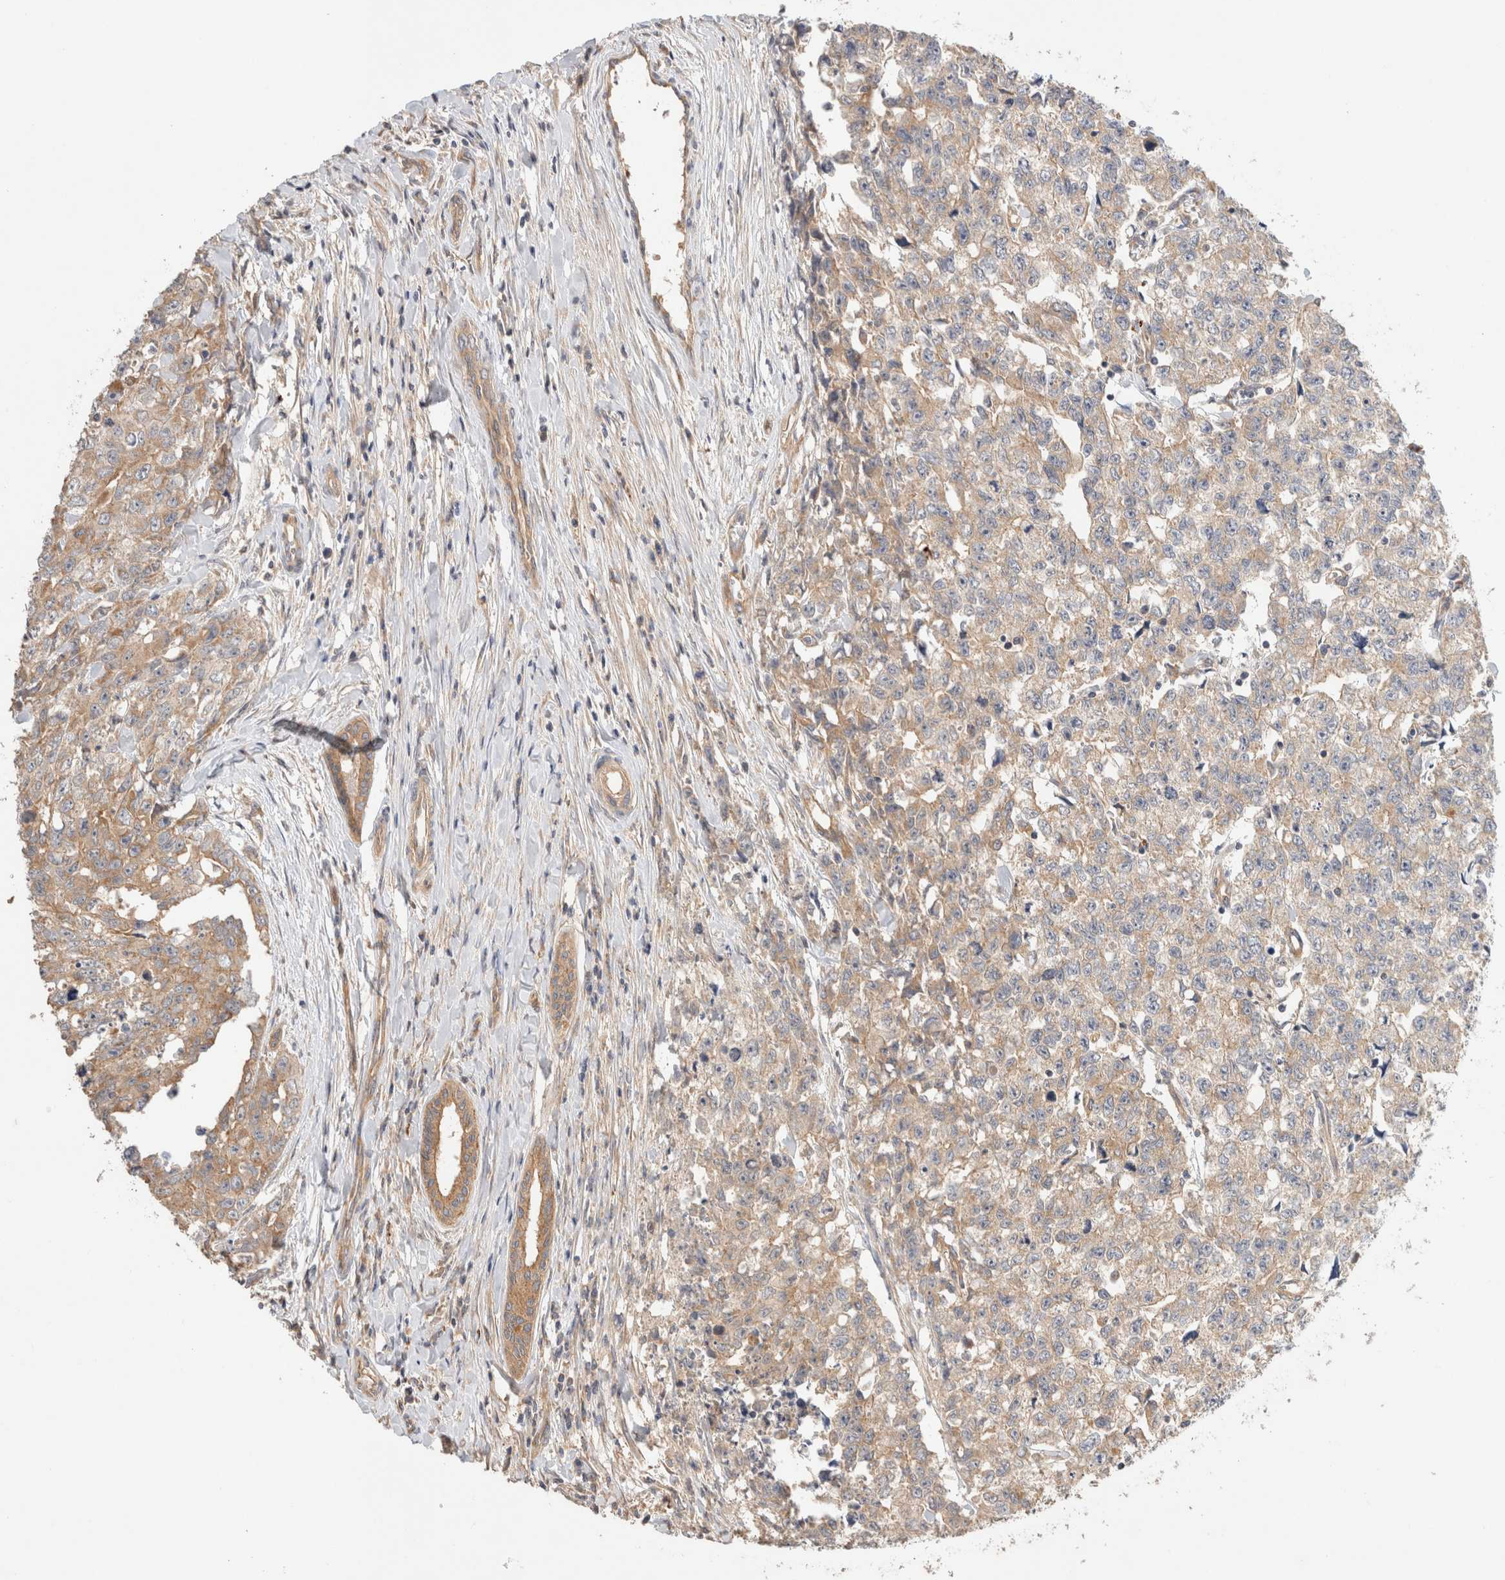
{"staining": {"intensity": "weak", "quantity": ">75%", "location": "cytoplasmic/membranous"}, "tissue": "testis cancer", "cell_type": "Tumor cells", "image_type": "cancer", "snomed": [{"axis": "morphology", "description": "Carcinoma, Embryonal, NOS"}, {"axis": "topography", "description": "Testis"}], "caption": "Human testis cancer (embryonal carcinoma) stained with a brown dye displays weak cytoplasmic/membranous positive staining in about >75% of tumor cells.", "gene": "B3GNTL1", "patient": {"sex": "male", "age": 28}}